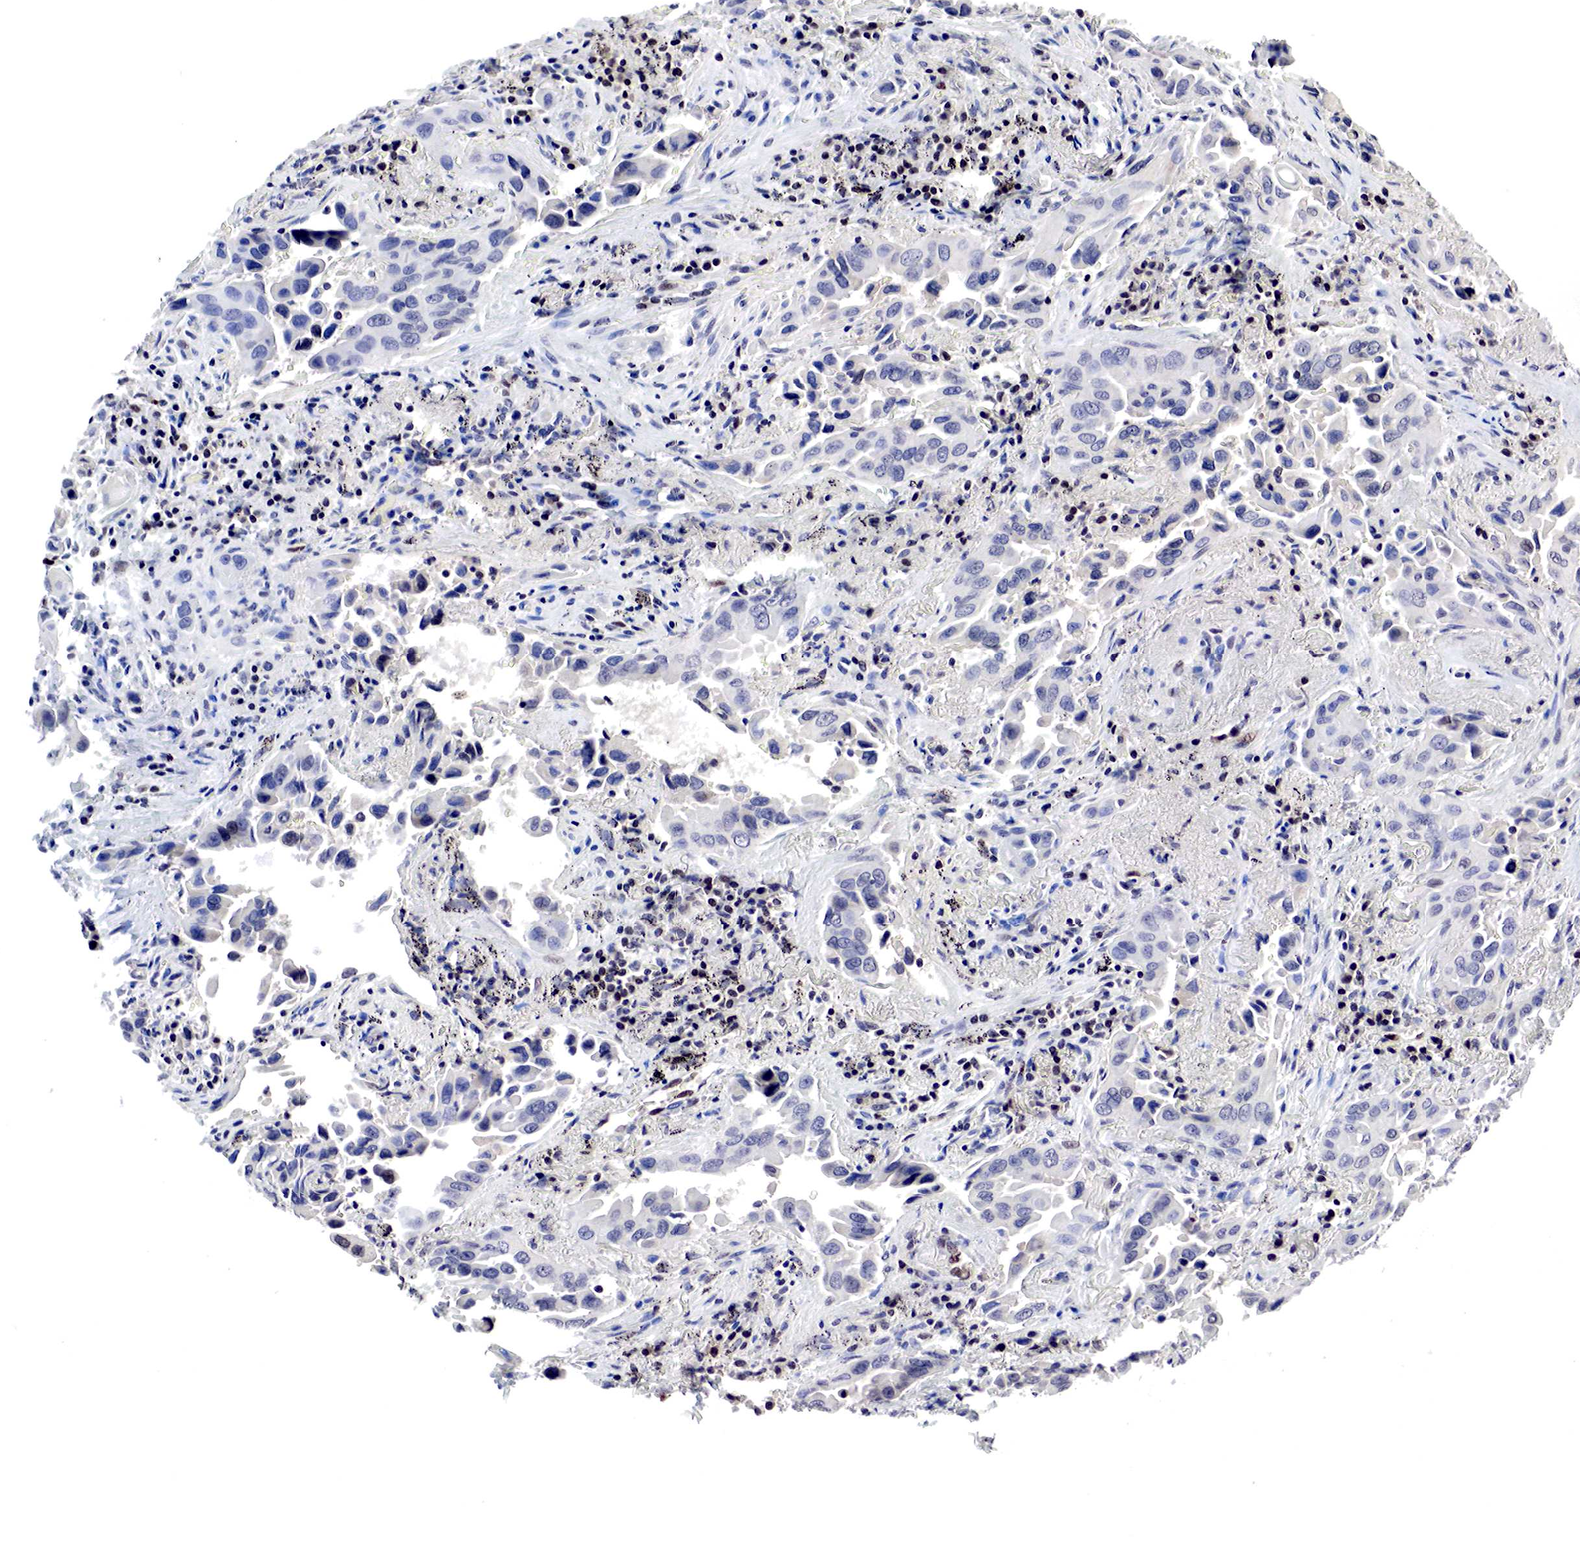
{"staining": {"intensity": "negative", "quantity": "none", "location": "none"}, "tissue": "lung cancer", "cell_type": "Tumor cells", "image_type": "cancer", "snomed": [{"axis": "morphology", "description": "Adenocarcinoma, NOS"}, {"axis": "topography", "description": "Lung"}], "caption": "This micrograph is of lung cancer stained with immunohistochemistry (IHC) to label a protein in brown with the nuclei are counter-stained blue. There is no expression in tumor cells. (DAB (3,3'-diaminobenzidine) IHC with hematoxylin counter stain).", "gene": "DACH2", "patient": {"sex": "male", "age": 68}}